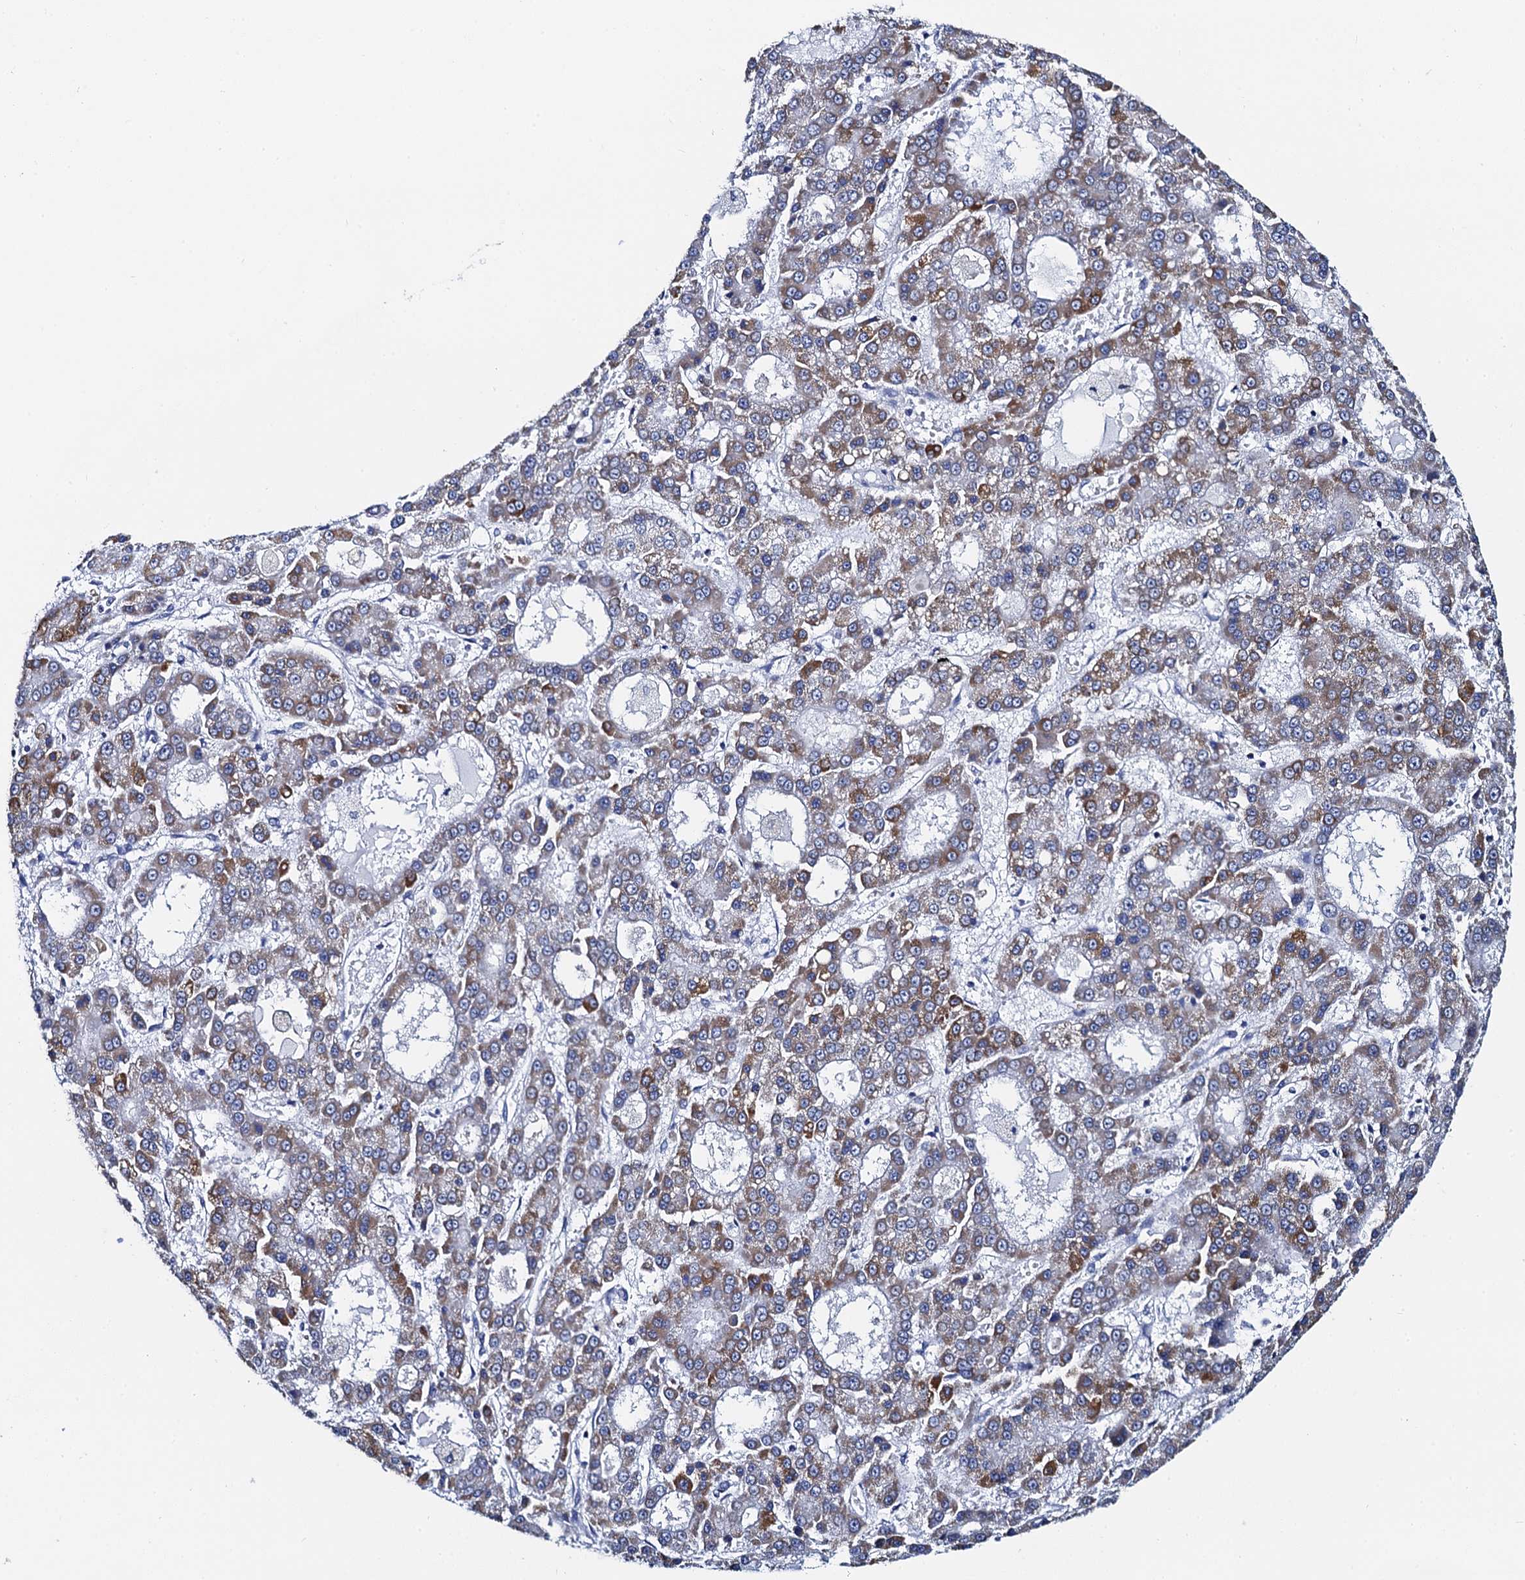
{"staining": {"intensity": "moderate", "quantity": ">75%", "location": "cytoplasmic/membranous"}, "tissue": "liver cancer", "cell_type": "Tumor cells", "image_type": "cancer", "snomed": [{"axis": "morphology", "description": "Carcinoma, Hepatocellular, NOS"}, {"axis": "topography", "description": "Liver"}], "caption": "Human liver cancer stained with a brown dye exhibits moderate cytoplasmic/membranous positive positivity in approximately >75% of tumor cells.", "gene": "ACADSB", "patient": {"sex": "male", "age": 70}}